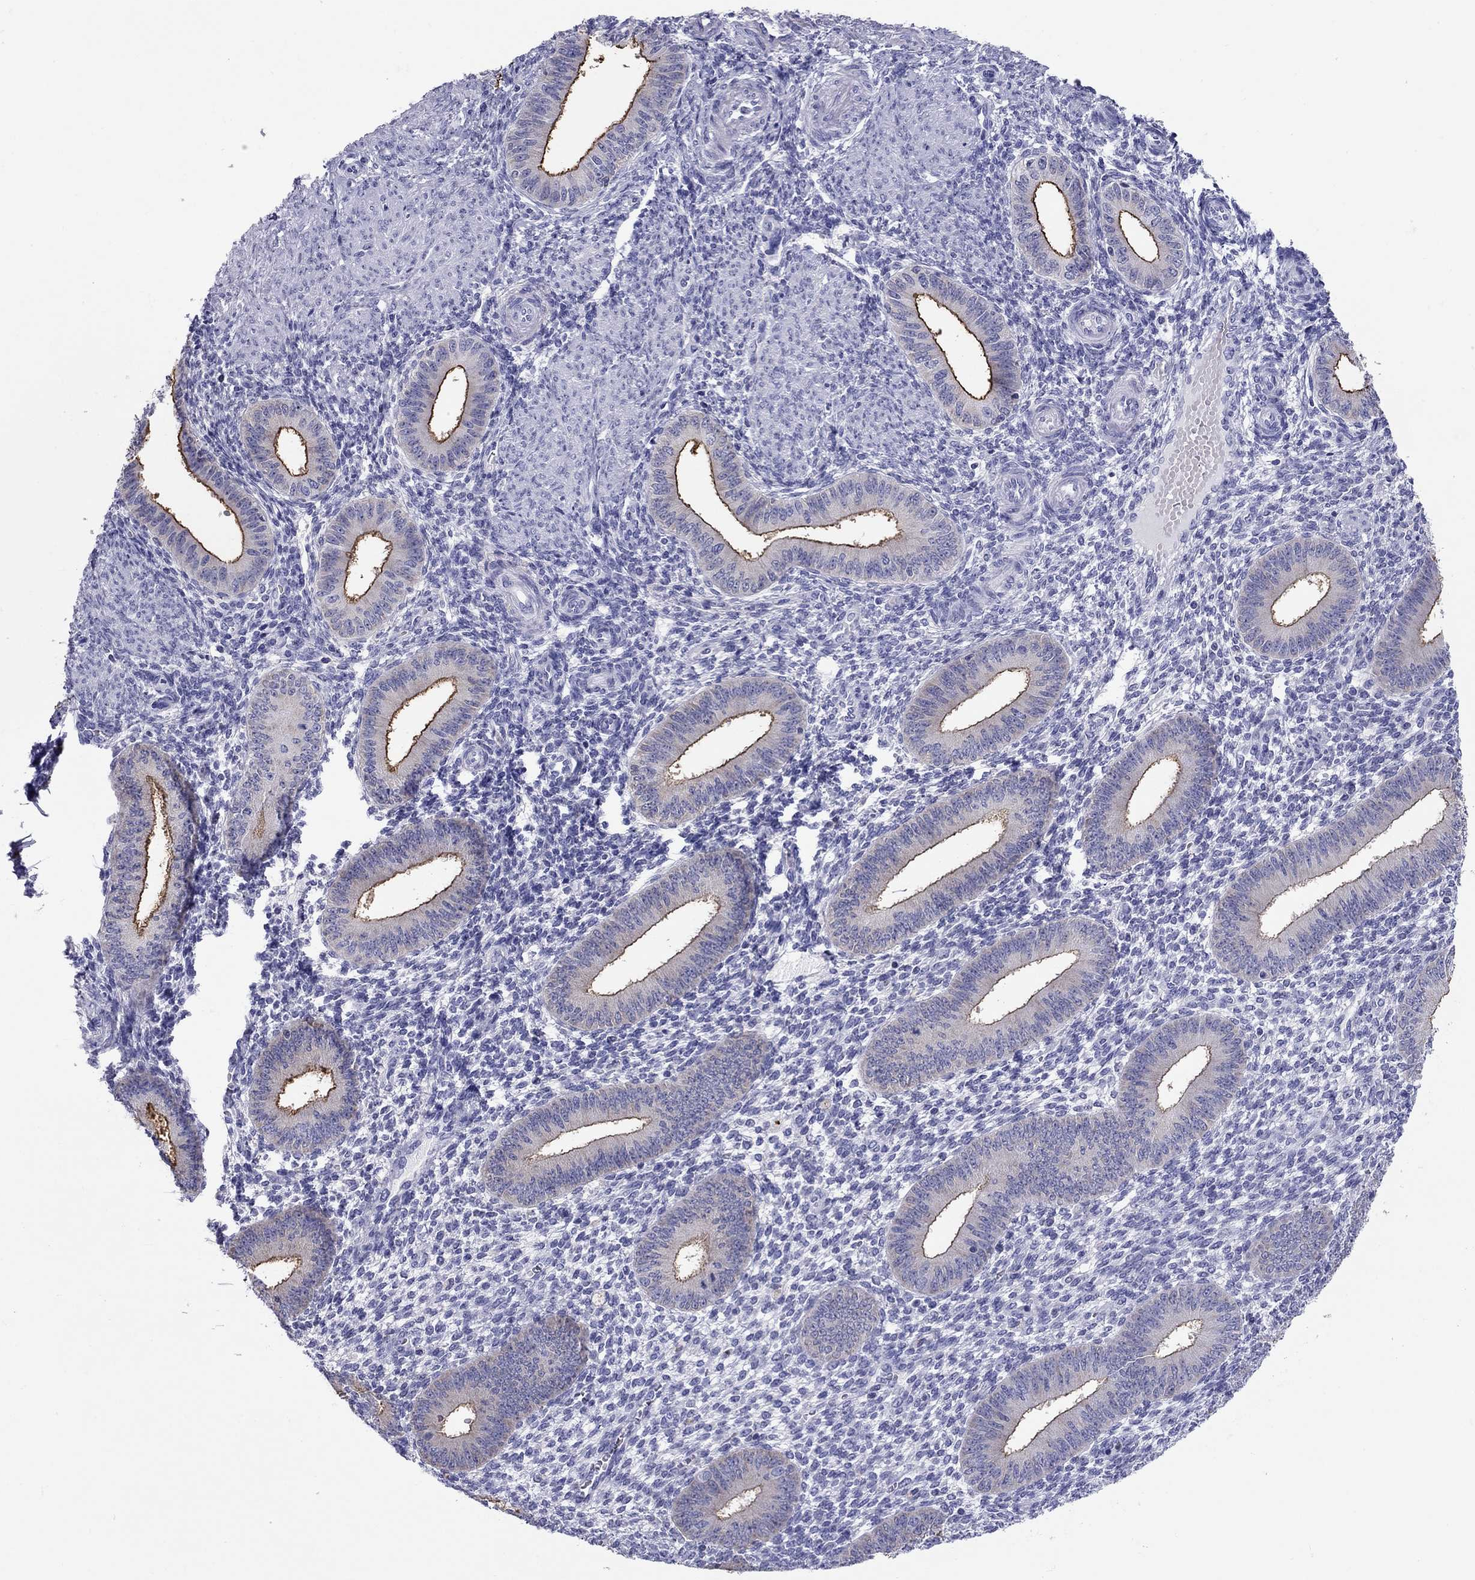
{"staining": {"intensity": "negative", "quantity": "none", "location": "none"}, "tissue": "endometrium", "cell_type": "Cells in endometrial stroma", "image_type": "normal", "snomed": [{"axis": "morphology", "description": "Normal tissue, NOS"}, {"axis": "topography", "description": "Endometrium"}], "caption": "Immunohistochemistry of unremarkable human endometrium shows no expression in cells in endometrial stroma.", "gene": "SLC46A2", "patient": {"sex": "female", "age": 39}}